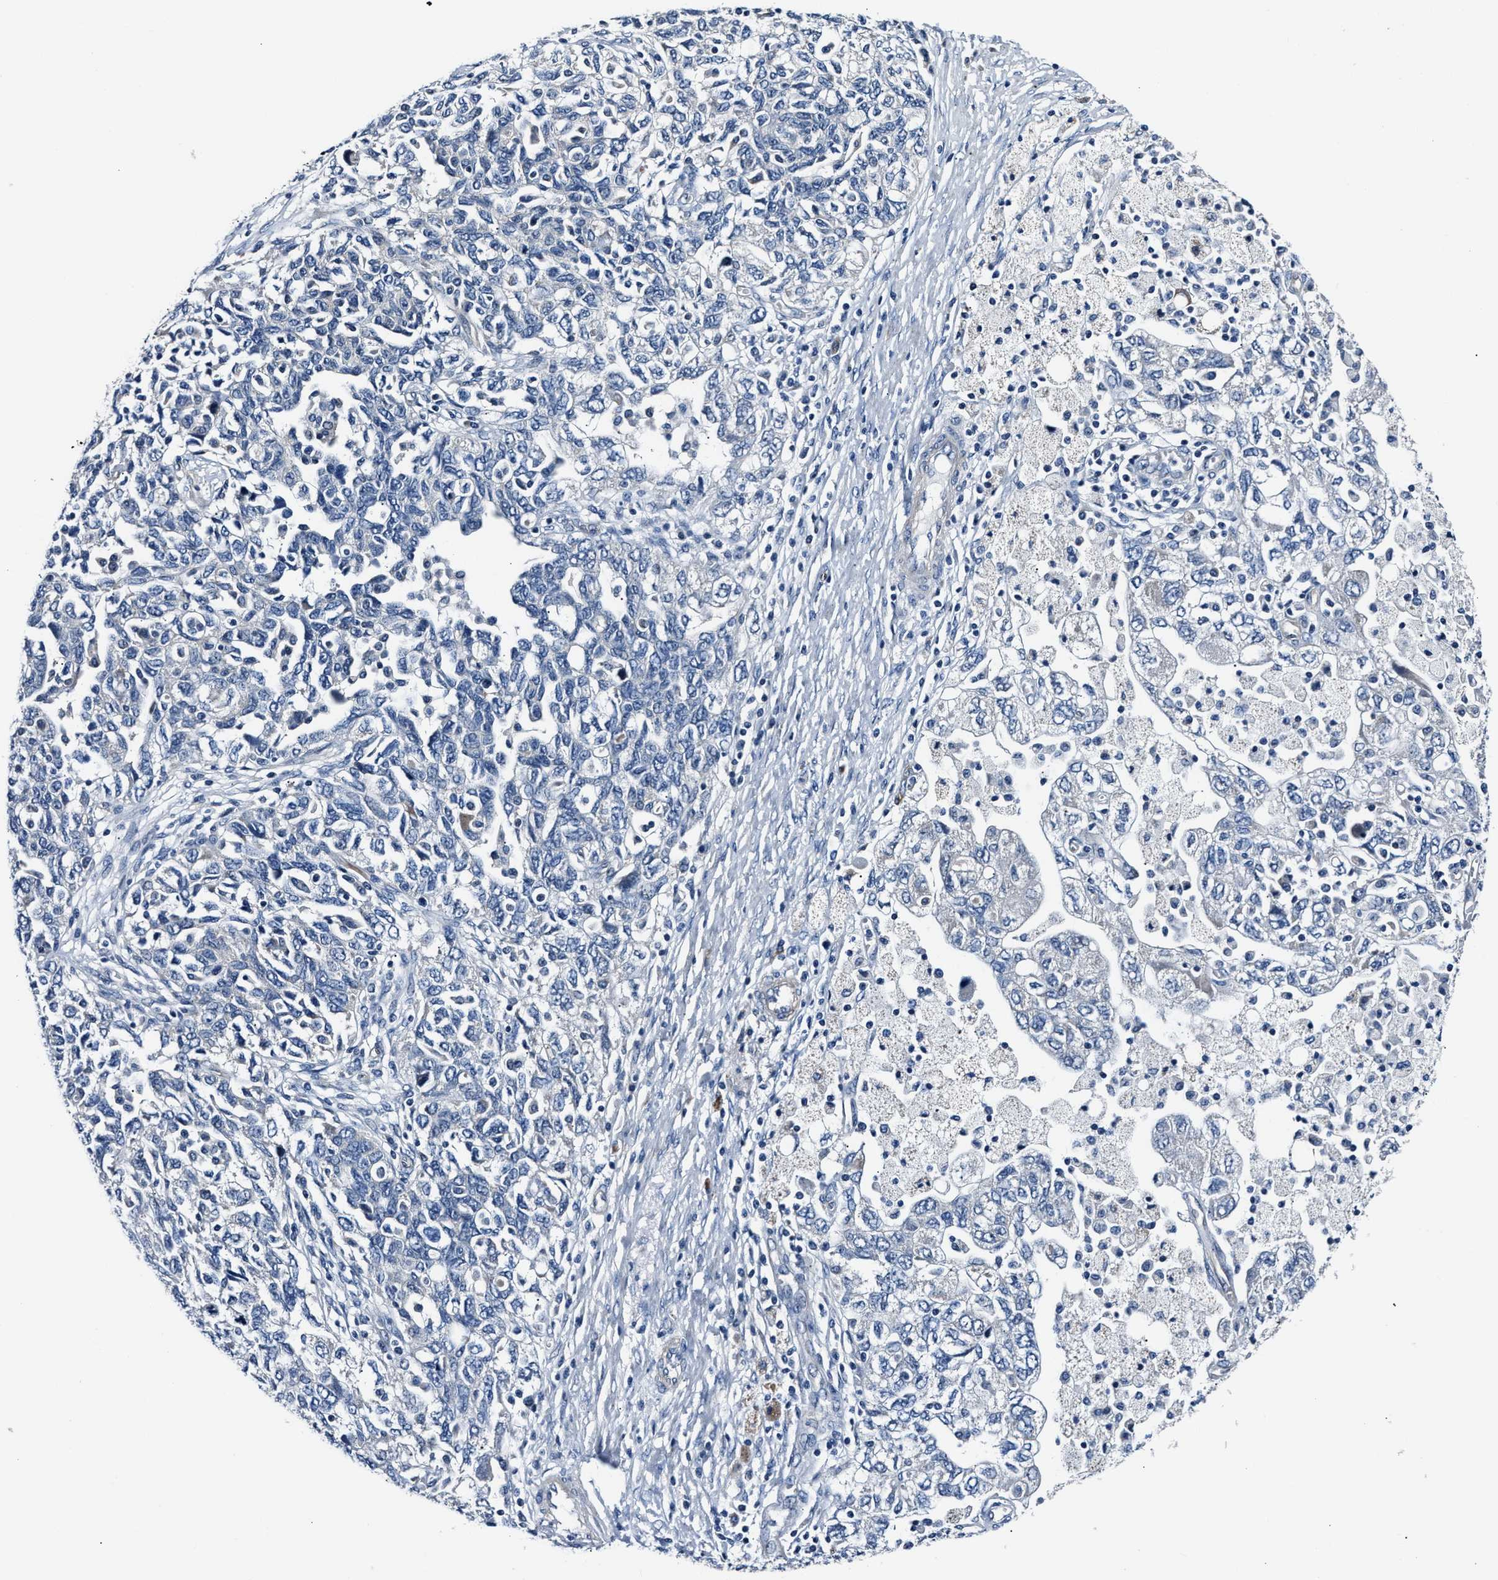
{"staining": {"intensity": "negative", "quantity": "none", "location": "none"}, "tissue": "ovarian cancer", "cell_type": "Tumor cells", "image_type": "cancer", "snomed": [{"axis": "morphology", "description": "Carcinoma, NOS"}, {"axis": "morphology", "description": "Cystadenocarcinoma, serous, NOS"}, {"axis": "topography", "description": "Ovary"}], "caption": "There is no significant positivity in tumor cells of ovarian cancer (serous cystadenocarcinoma).", "gene": "MPDZ", "patient": {"sex": "female", "age": 69}}